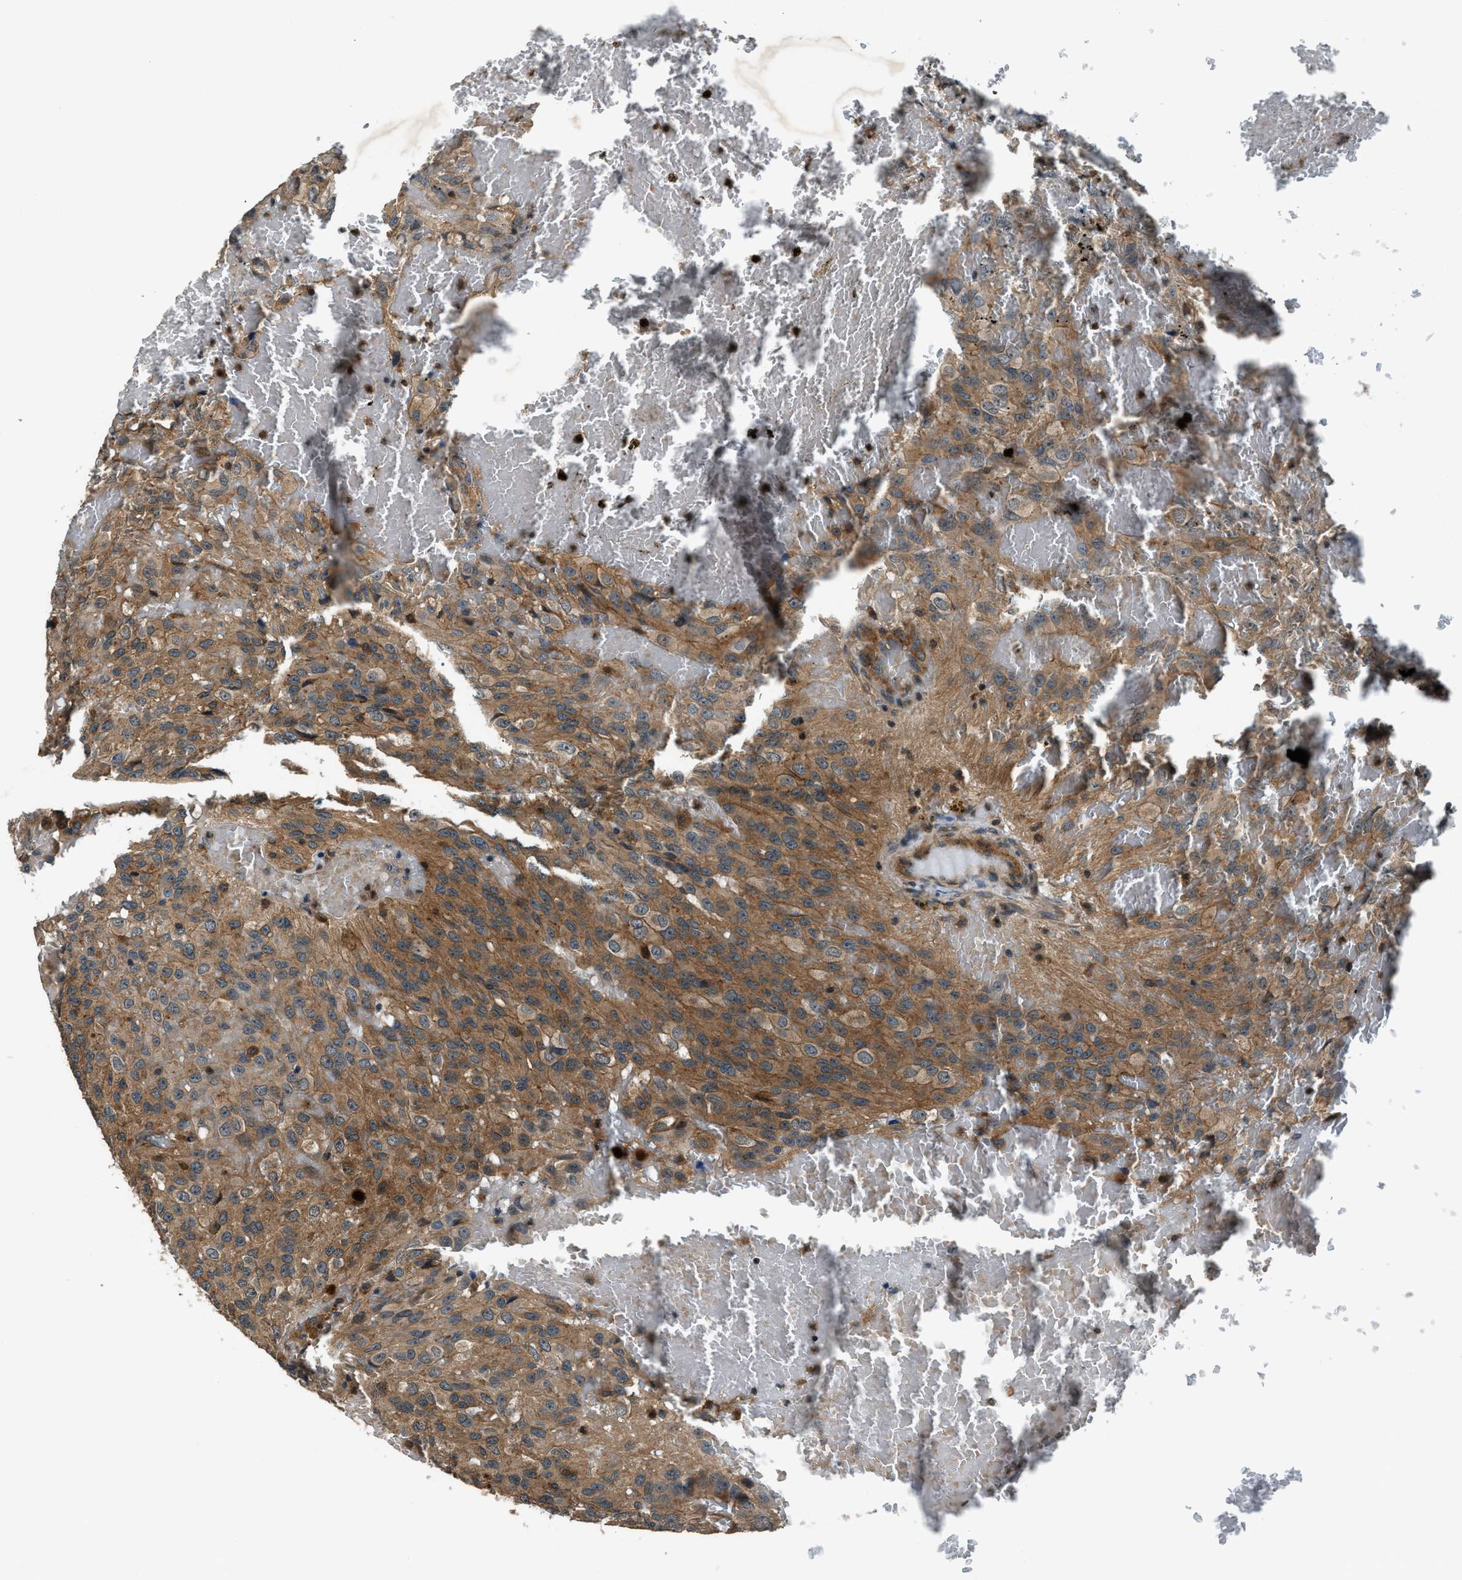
{"staining": {"intensity": "moderate", "quantity": ">75%", "location": "cytoplasmic/membranous"}, "tissue": "glioma", "cell_type": "Tumor cells", "image_type": "cancer", "snomed": [{"axis": "morphology", "description": "Glioma, malignant, High grade"}, {"axis": "topography", "description": "Brain"}], "caption": "Immunohistochemistry (IHC) (DAB (3,3'-diaminobenzidine)) staining of human glioma reveals moderate cytoplasmic/membranous protein positivity in about >75% of tumor cells.", "gene": "ARHGEF11", "patient": {"sex": "male", "age": 32}}